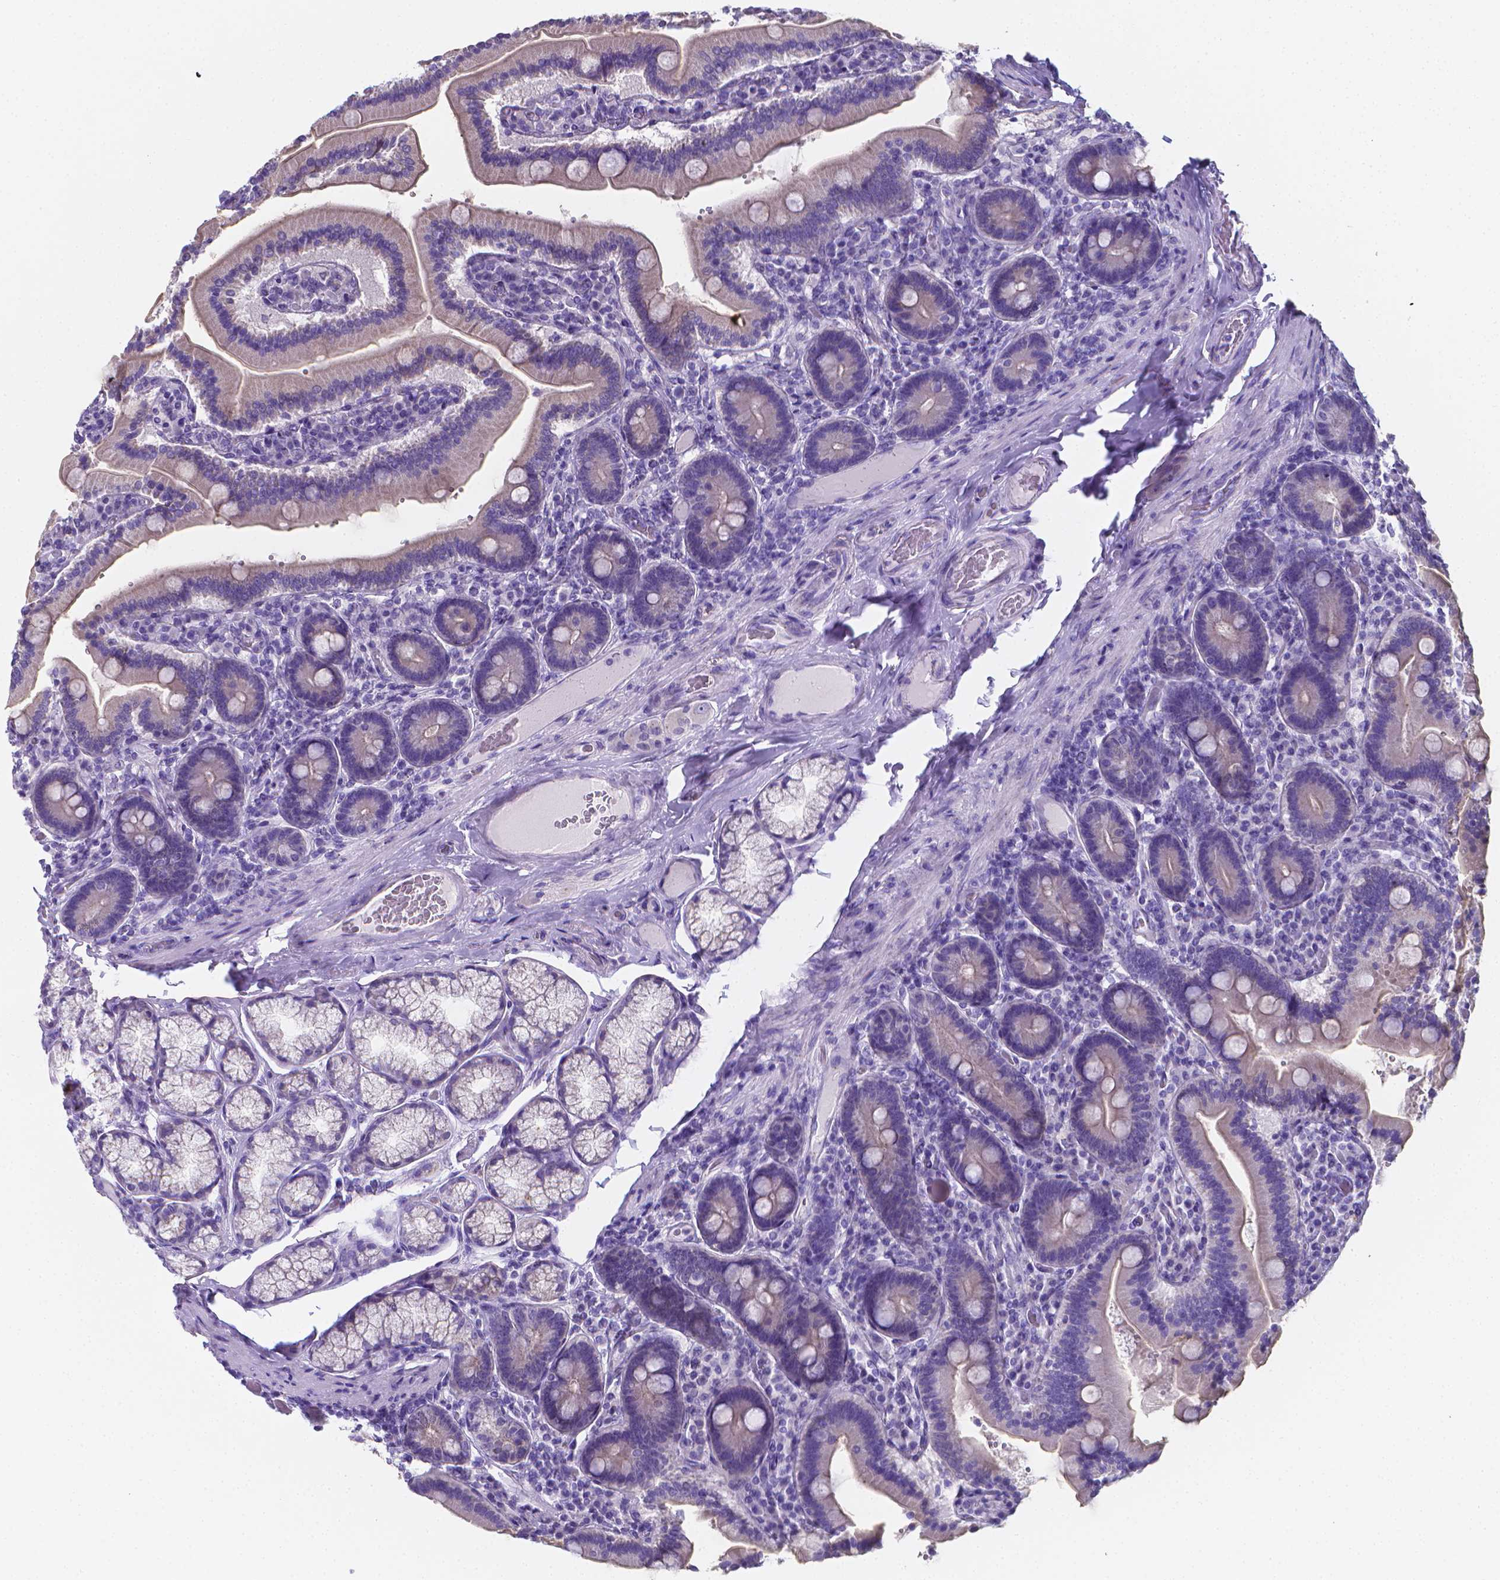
{"staining": {"intensity": "negative", "quantity": "none", "location": "none"}, "tissue": "duodenum", "cell_type": "Glandular cells", "image_type": "normal", "snomed": [{"axis": "morphology", "description": "Normal tissue, NOS"}, {"axis": "topography", "description": "Duodenum"}], "caption": "DAB (3,3'-diaminobenzidine) immunohistochemical staining of normal human duodenum demonstrates no significant expression in glandular cells.", "gene": "LRRC73", "patient": {"sex": "female", "age": 62}}